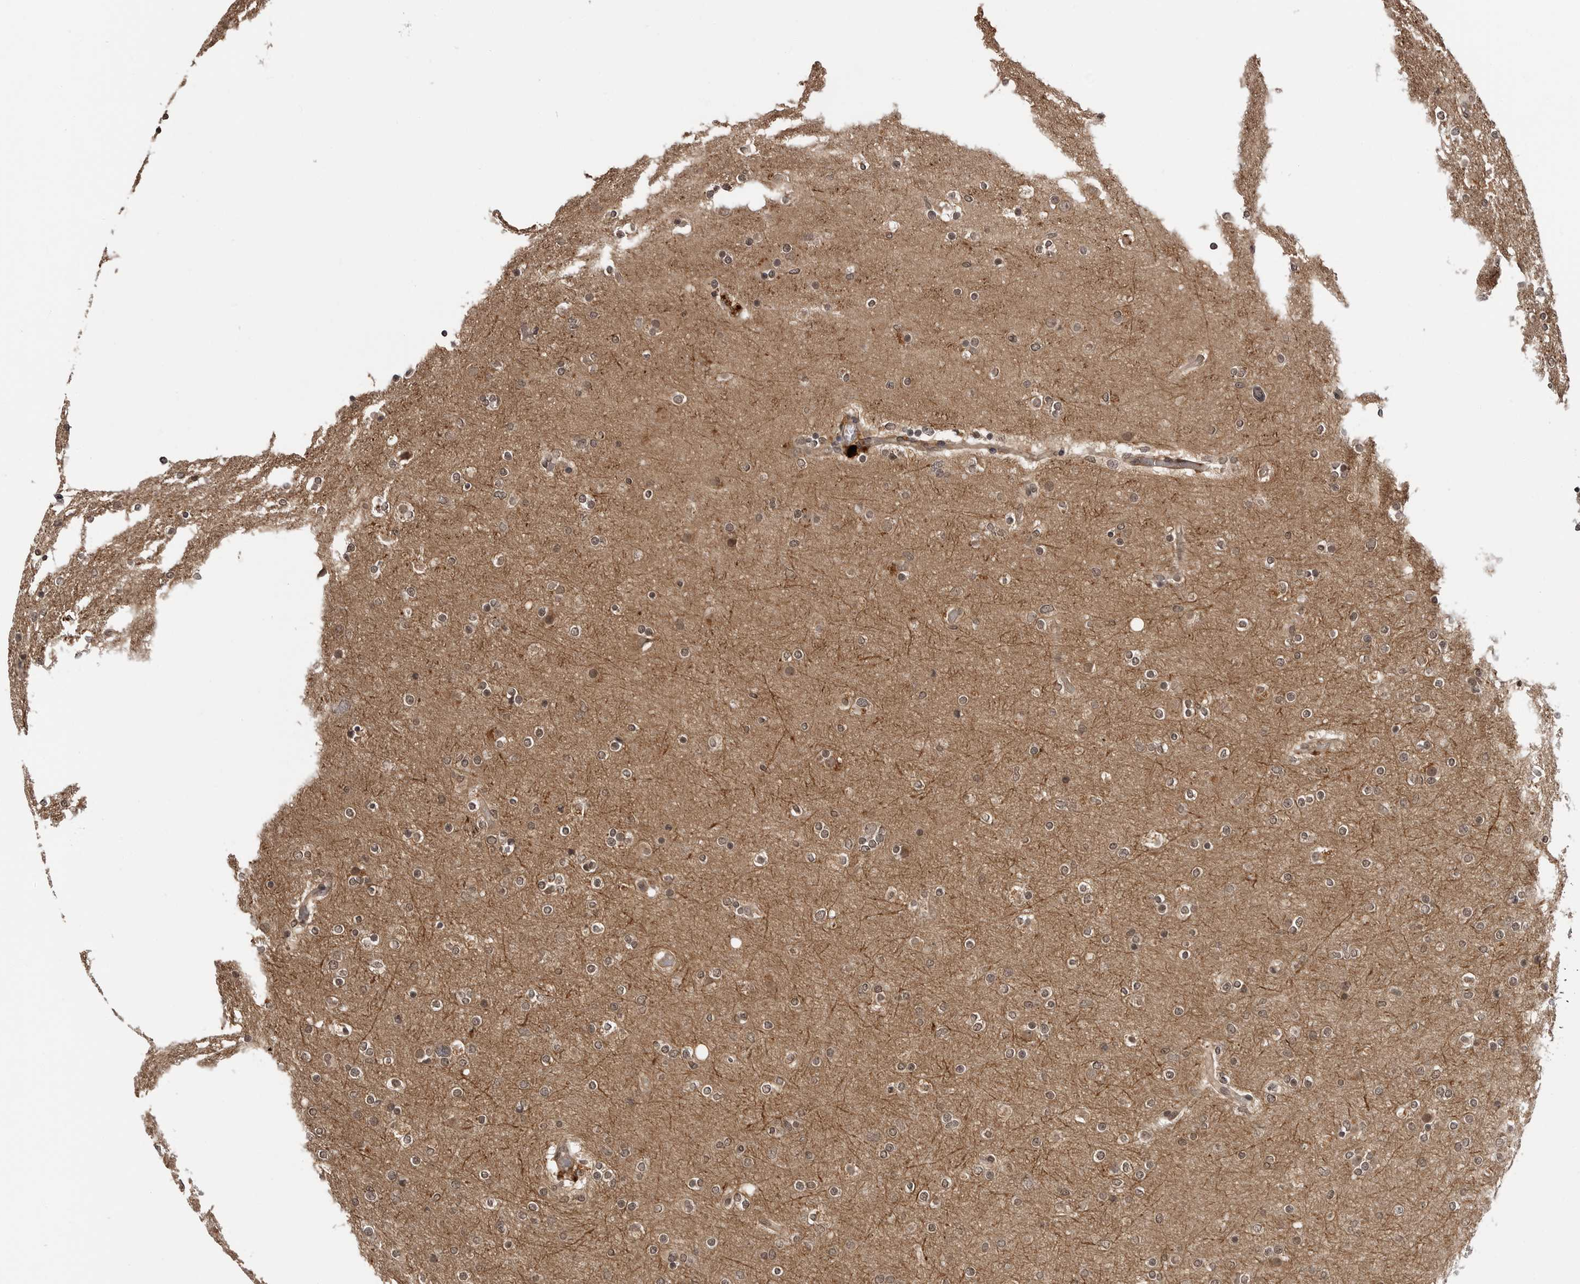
{"staining": {"intensity": "weak", "quantity": "<25%", "location": "nuclear"}, "tissue": "glioma", "cell_type": "Tumor cells", "image_type": "cancer", "snomed": [{"axis": "morphology", "description": "Glioma, malignant, High grade"}, {"axis": "topography", "description": "Cerebral cortex"}], "caption": "The photomicrograph displays no significant expression in tumor cells of high-grade glioma (malignant). Nuclei are stained in blue.", "gene": "IL24", "patient": {"sex": "female", "age": 36}}